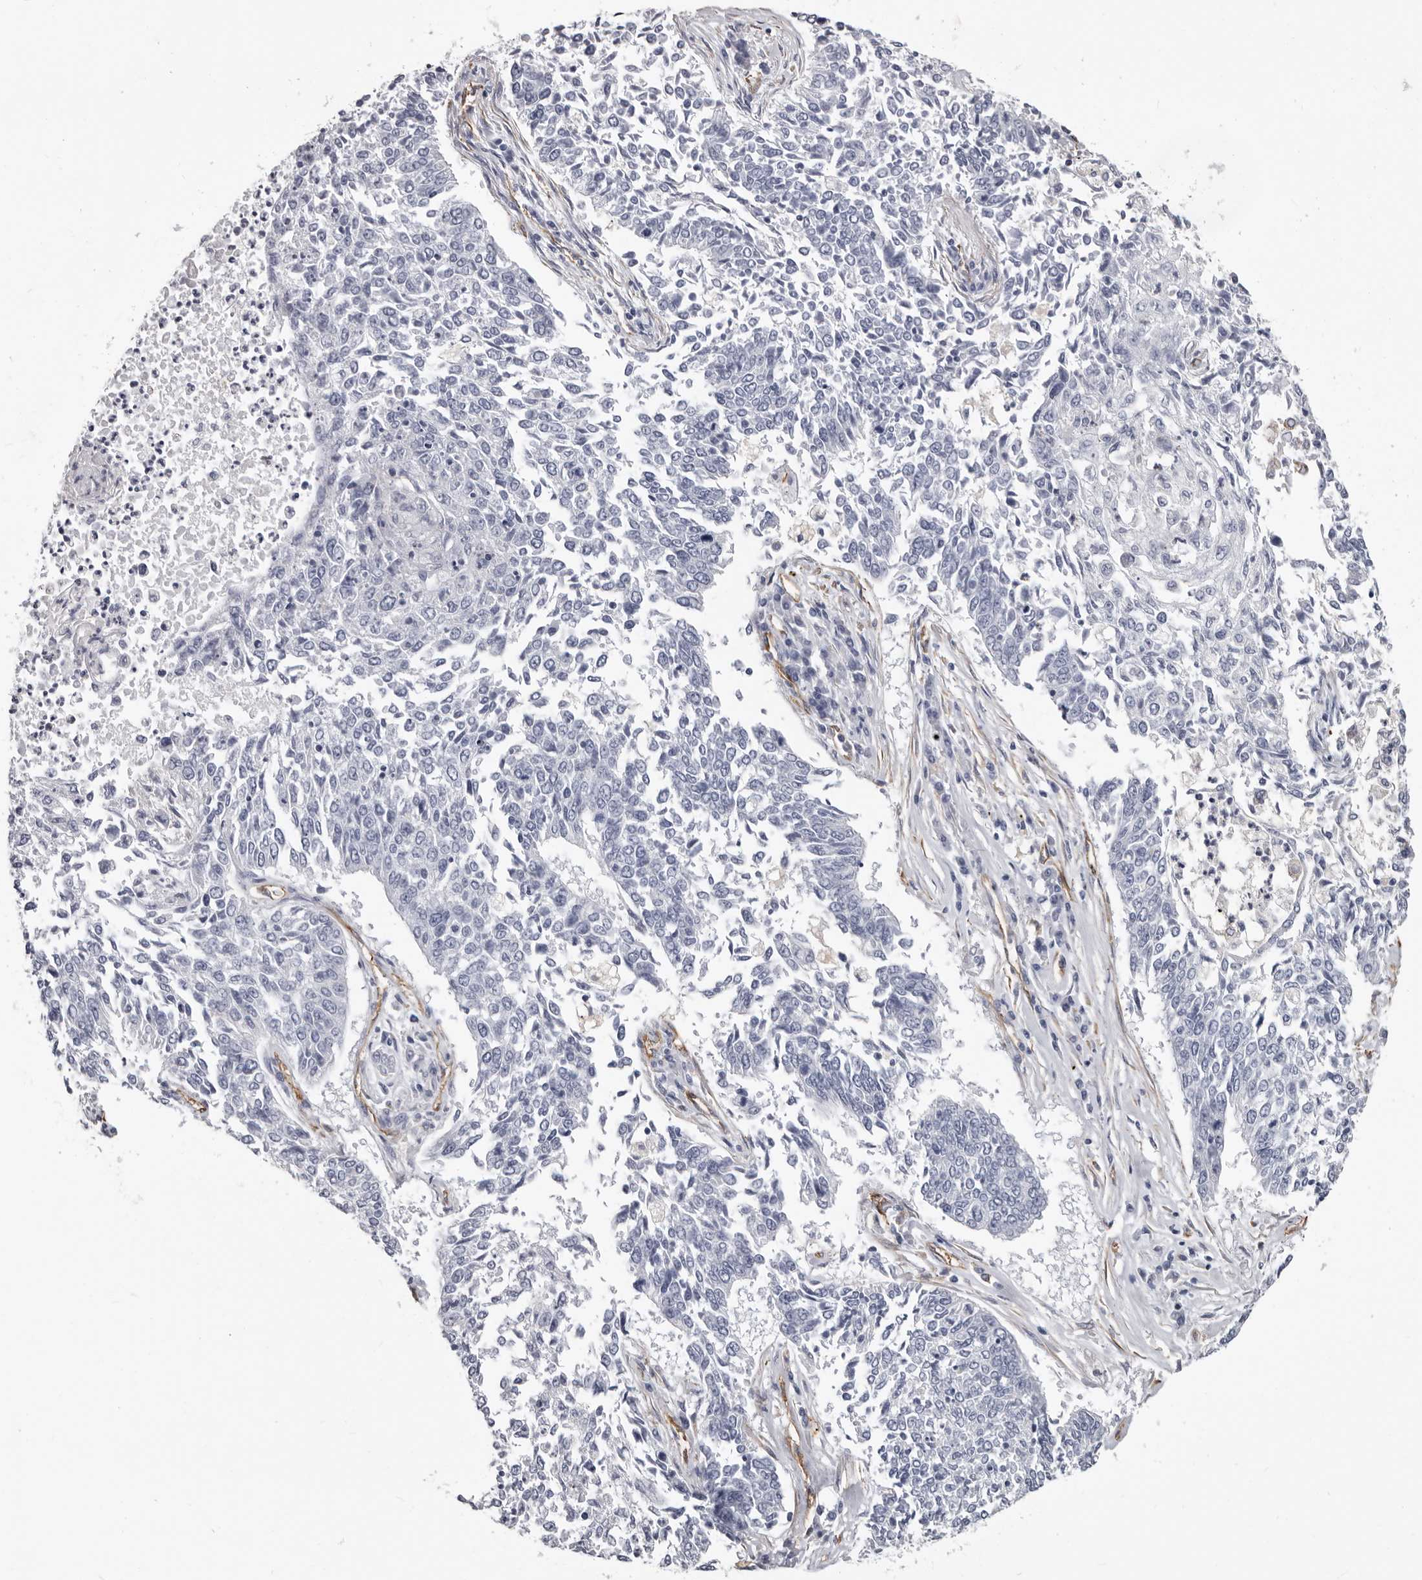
{"staining": {"intensity": "negative", "quantity": "none", "location": "none"}, "tissue": "lung cancer", "cell_type": "Tumor cells", "image_type": "cancer", "snomed": [{"axis": "morphology", "description": "Normal tissue, NOS"}, {"axis": "morphology", "description": "Squamous cell carcinoma, NOS"}, {"axis": "topography", "description": "Cartilage tissue"}, {"axis": "topography", "description": "Bronchus"}, {"axis": "topography", "description": "Lung"}], "caption": "This is an immunohistochemistry (IHC) micrograph of lung cancer. There is no expression in tumor cells.", "gene": "ADGRL4", "patient": {"sex": "female", "age": 49}}